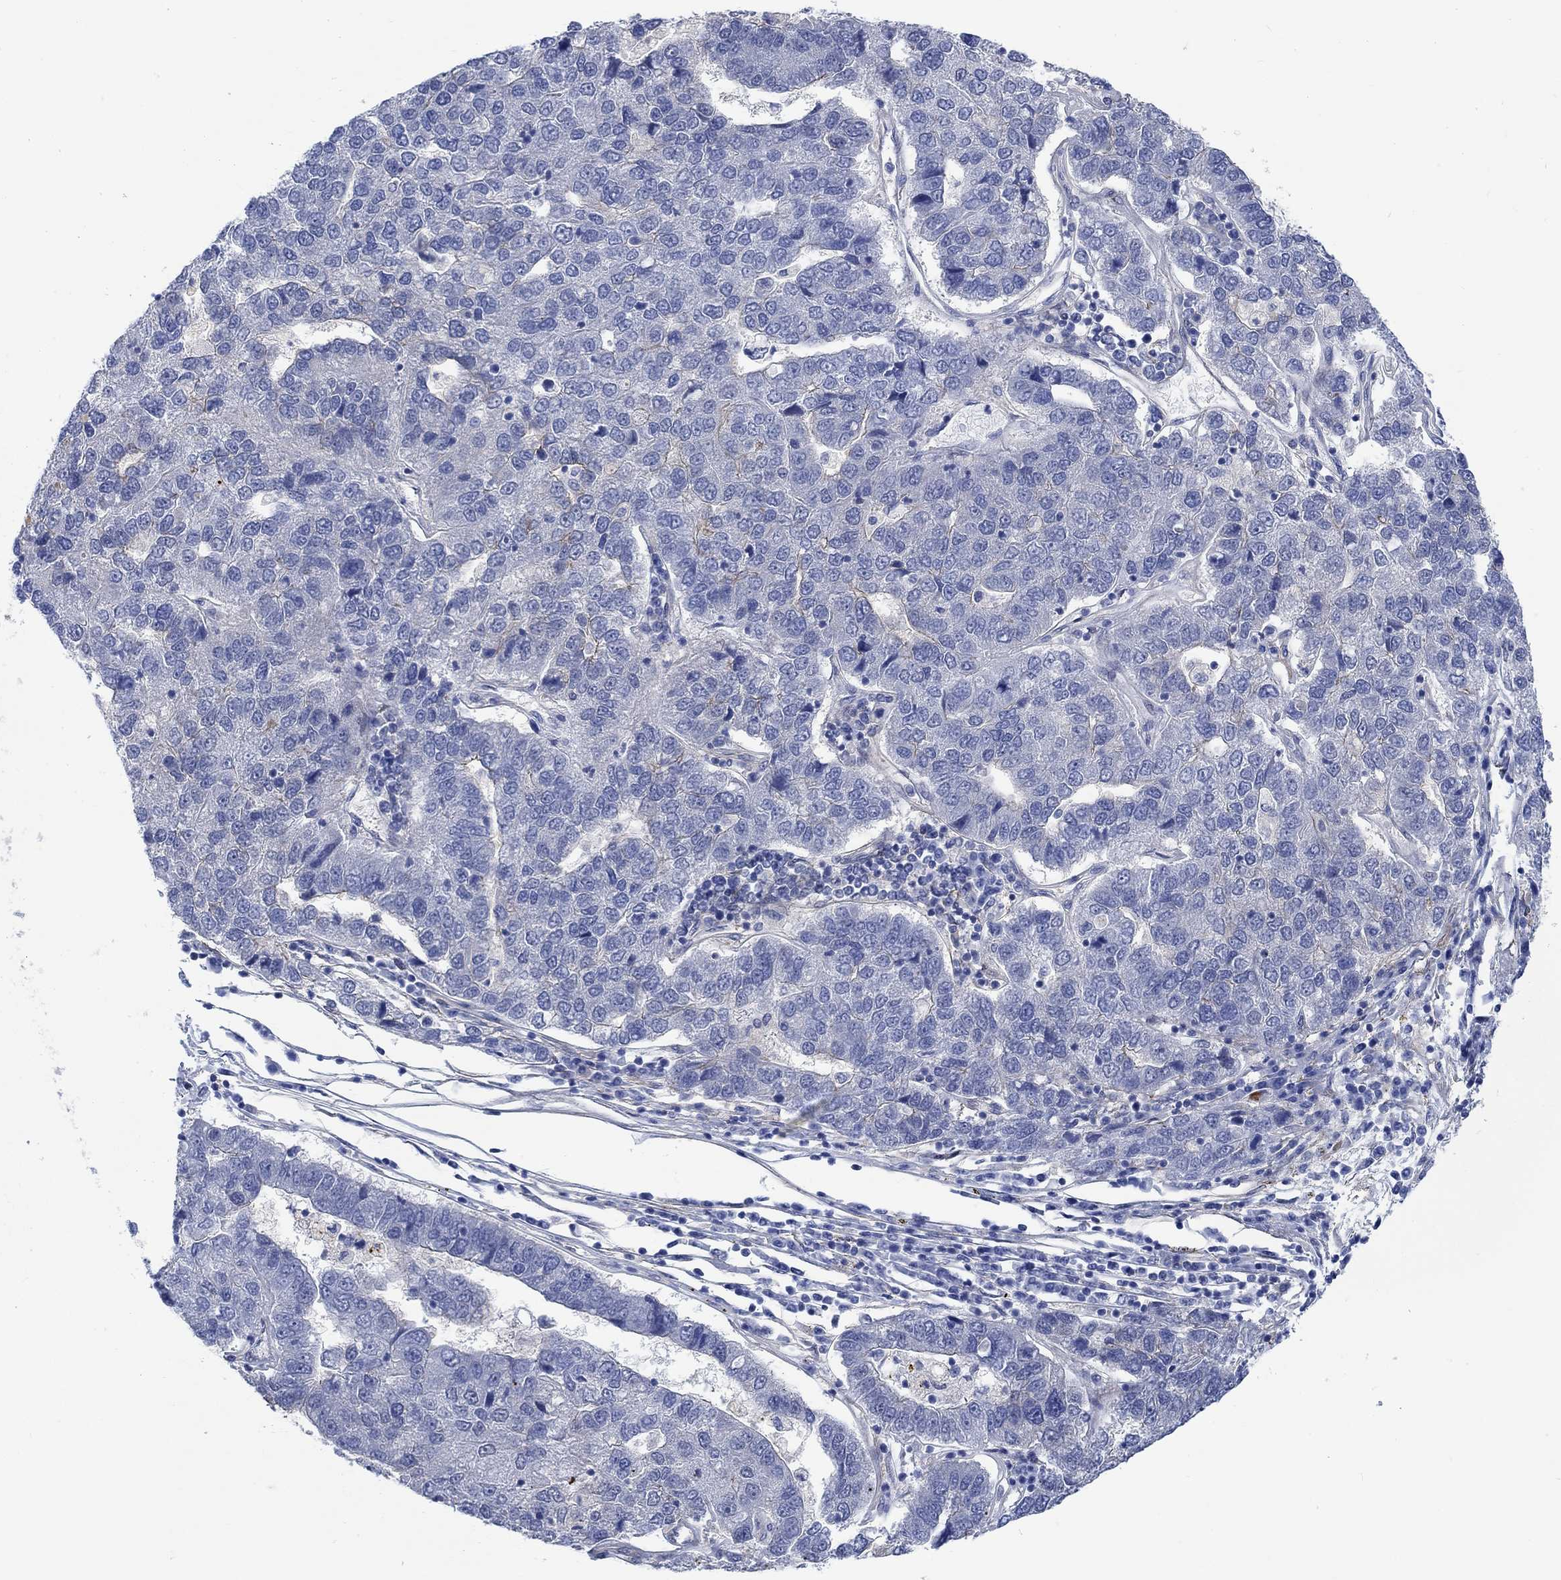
{"staining": {"intensity": "negative", "quantity": "none", "location": "none"}, "tissue": "pancreatic cancer", "cell_type": "Tumor cells", "image_type": "cancer", "snomed": [{"axis": "morphology", "description": "Adenocarcinoma, NOS"}, {"axis": "topography", "description": "Pancreas"}], "caption": "The micrograph reveals no staining of tumor cells in adenocarcinoma (pancreatic). Nuclei are stained in blue.", "gene": "KCNH8", "patient": {"sex": "female", "age": 61}}